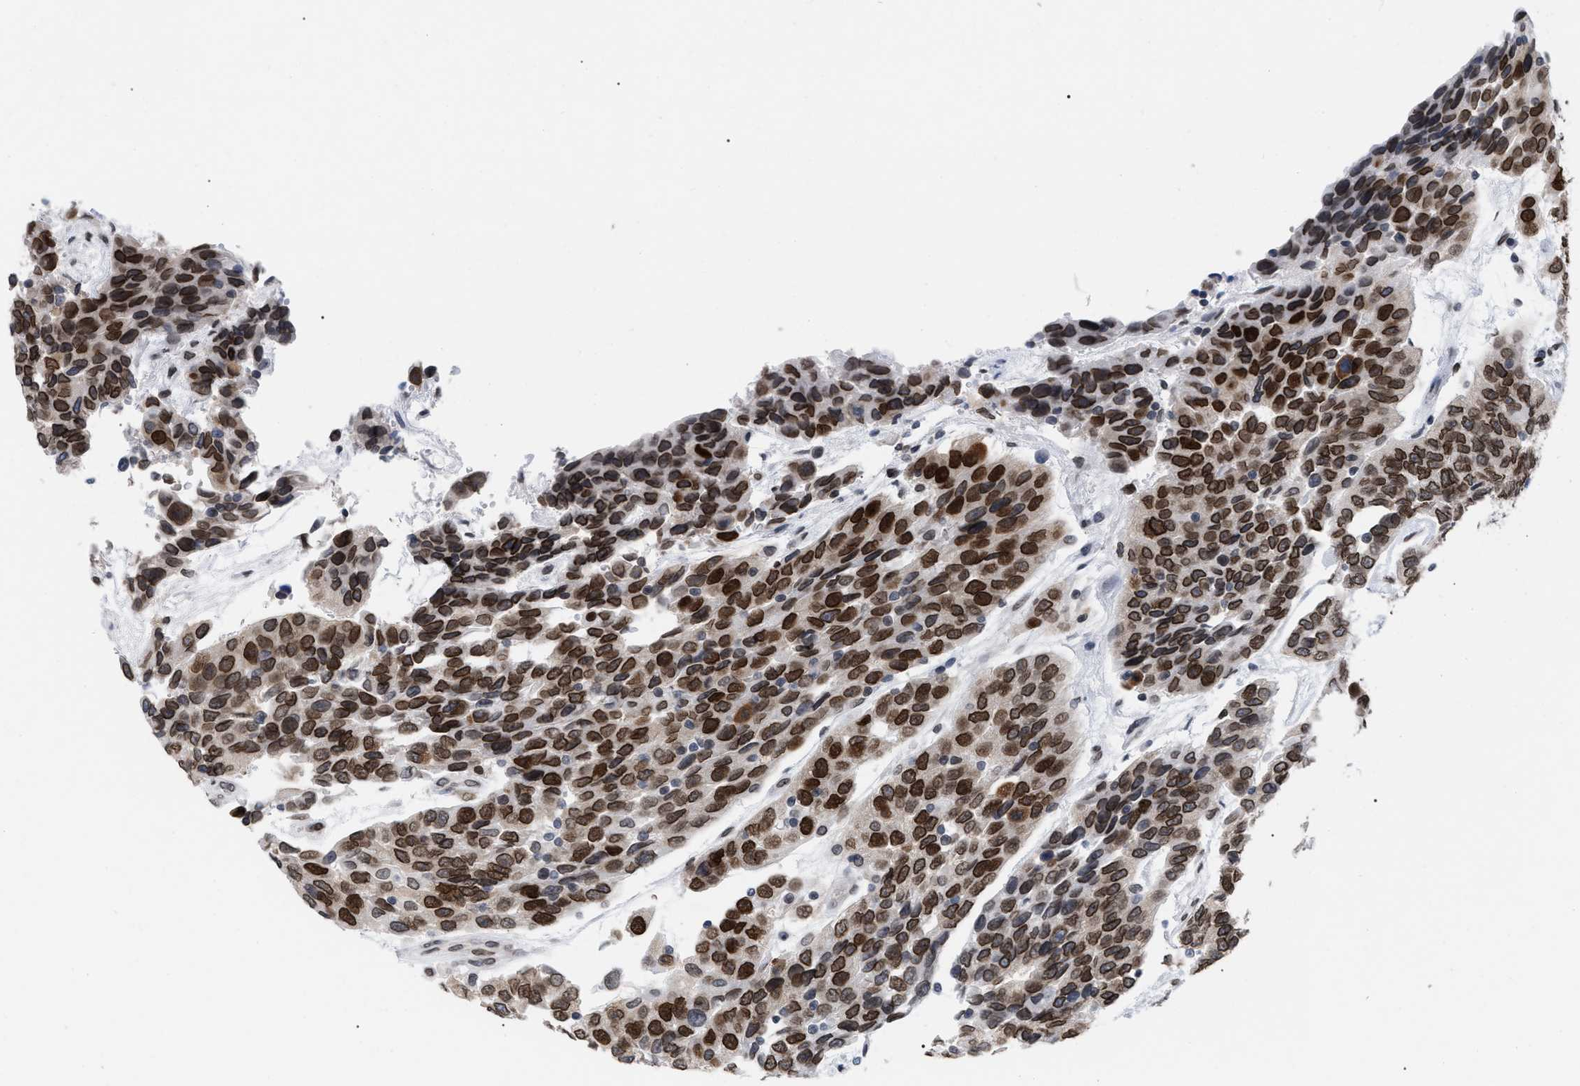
{"staining": {"intensity": "strong", "quantity": ">75%", "location": "cytoplasmic/membranous,nuclear"}, "tissue": "urothelial cancer", "cell_type": "Tumor cells", "image_type": "cancer", "snomed": [{"axis": "morphology", "description": "Urothelial carcinoma, High grade"}, {"axis": "topography", "description": "Urinary bladder"}], "caption": "Protein staining of high-grade urothelial carcinoma tissue reveals strong cytoplasmic/membranous and nuclear expression in about >75% of tumor cells.", "gene": "TPR", "patient": {"sex": "female", "age": 80}}